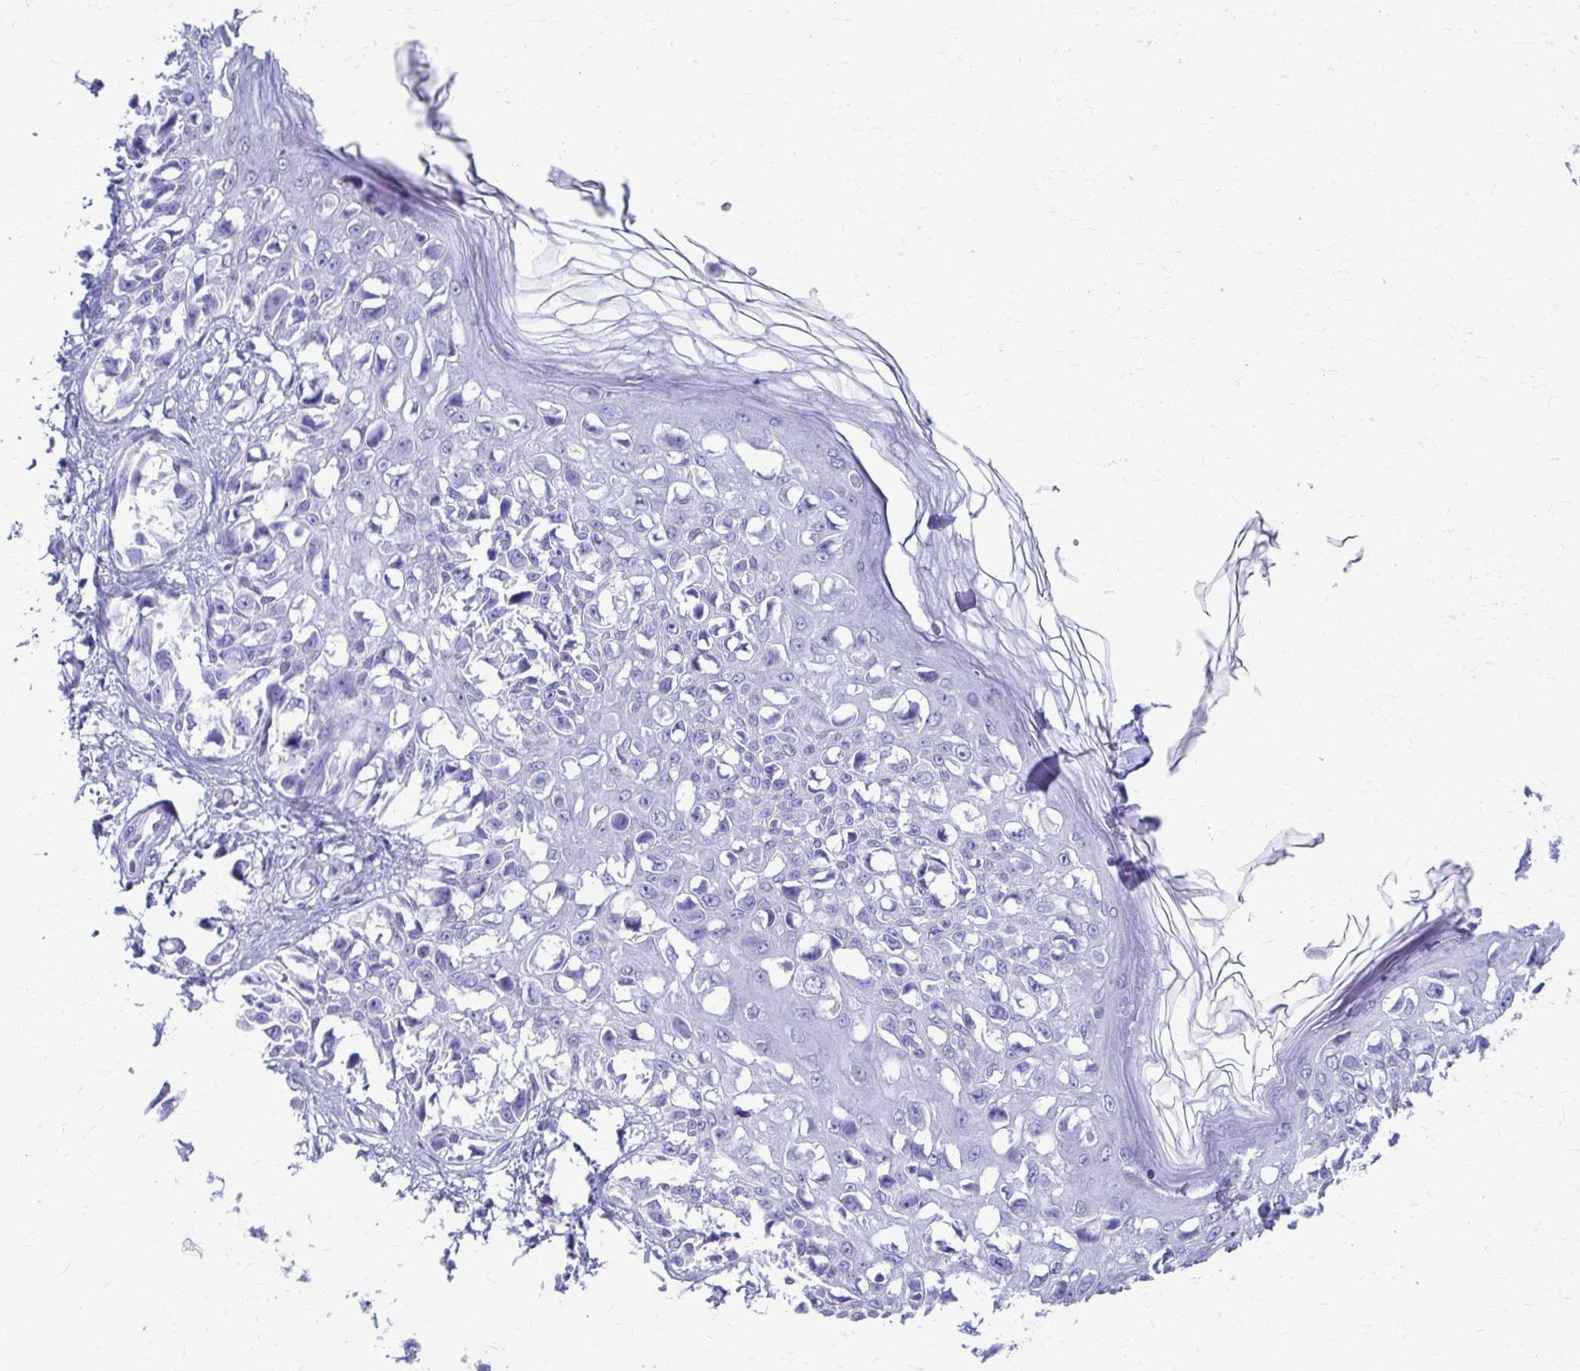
{"staining": {"intensity": "negative", "quantity": "none", "location": "none"}, "tissue": "melanoma", "cell_type": "Tumor cells", "image_type": "cancer", "snomed": [{"axis": "morphology", "description": "Malignant melanoma, NOS"}, {"axis": "topography", "description": "Skin"}], "caption": "Protein analysis of melanoma demonstrates no significant positivity in tumor cells.", "gene": "CELF5", "patient": {"sex": "male", "age": 73}}